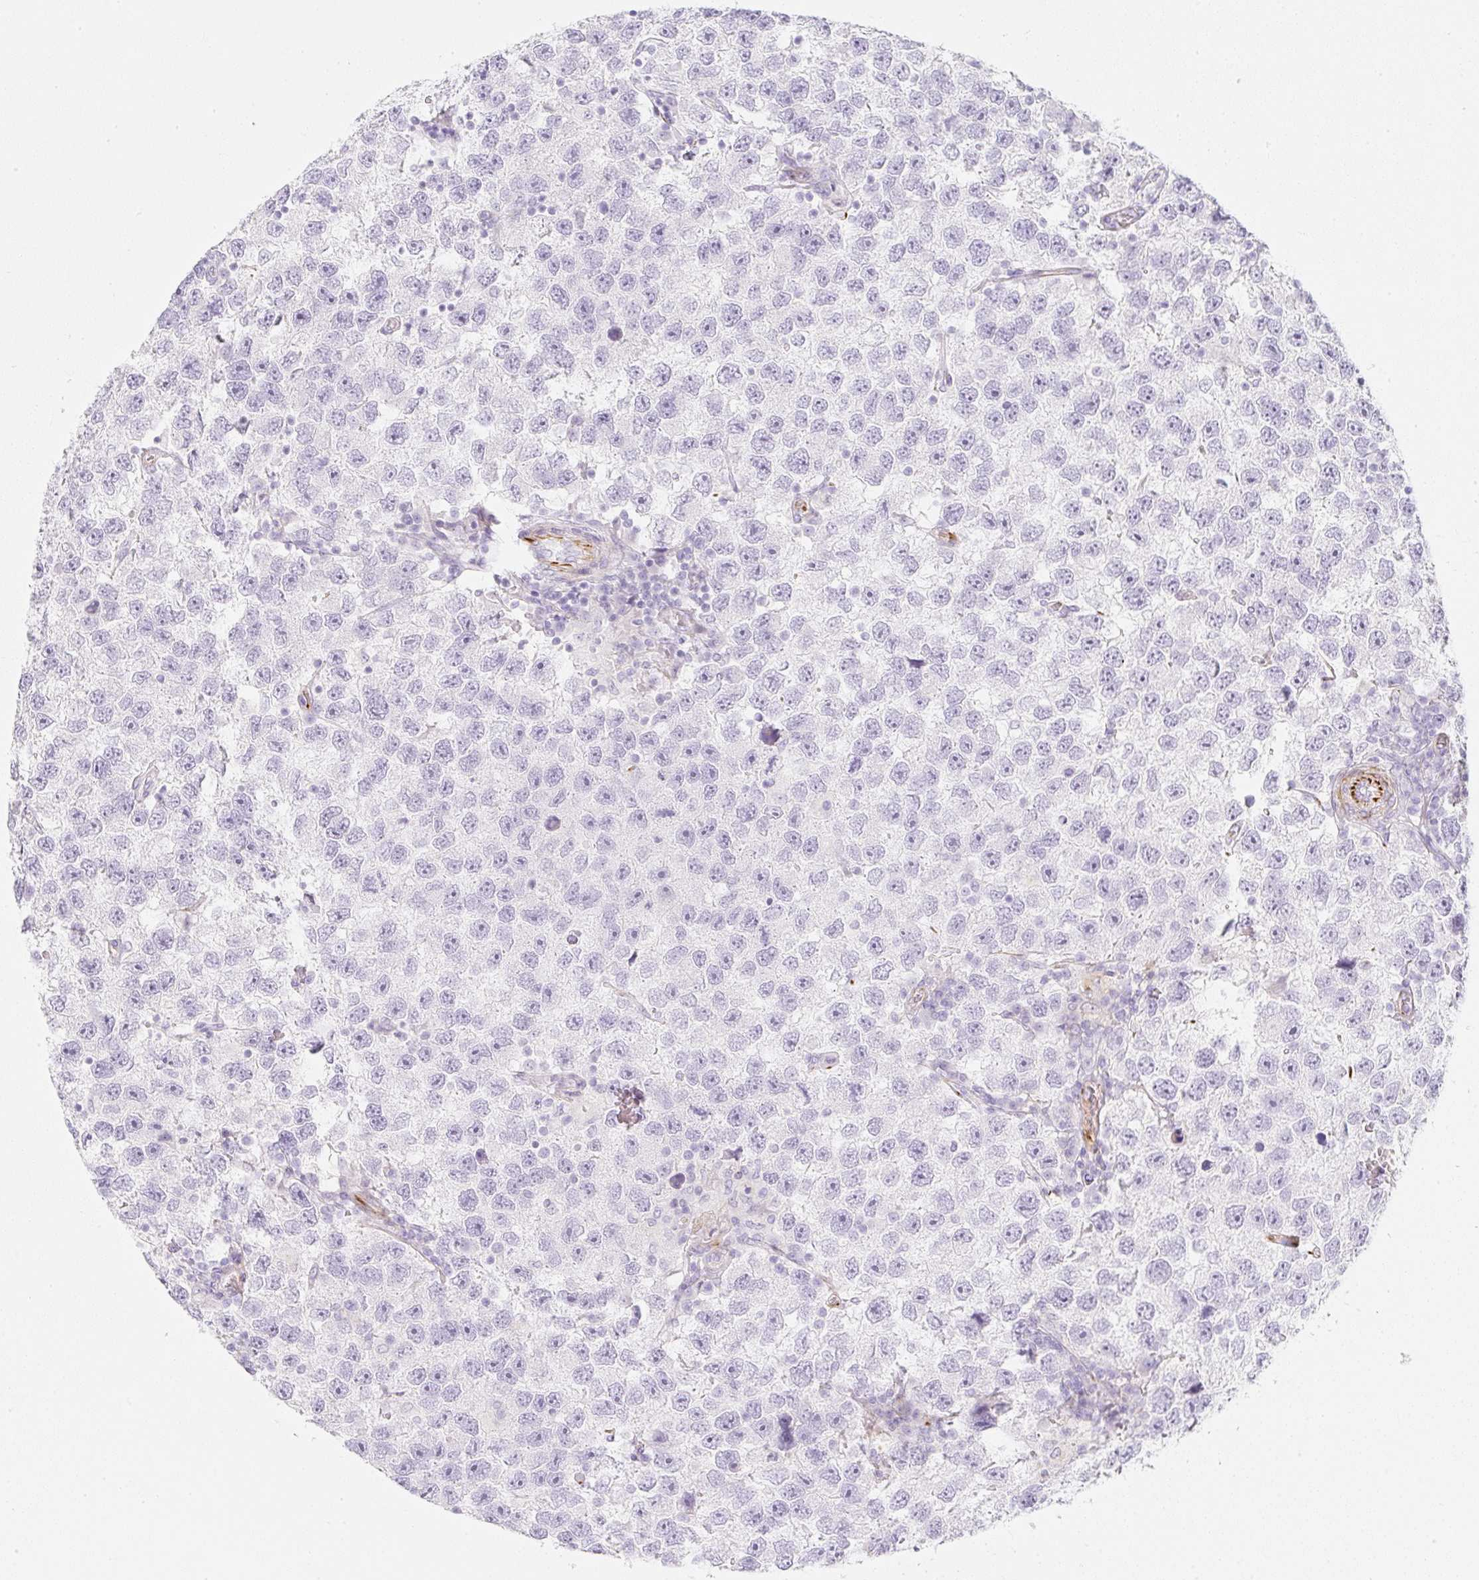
{"staining": {"intensity": "negative", "quantity": "none", "location": "none"}, "tissue": "testis cancer", "cell_type": "Tumor cells", "image_type": "cancer", "snomed": [{"axis": "morphology", "description": "Seminoma, NOS"}, {"axis": "topography", "description": "Testis"}], "caption": "The immunohistochemistry micrograph has no significant expression in tumor cells of seminoma (testis) tissue. (IHC, brightfield microscopy, high magnification).", "gene": "ZNF689", "patient": {"sex": "male", "age": 26}}